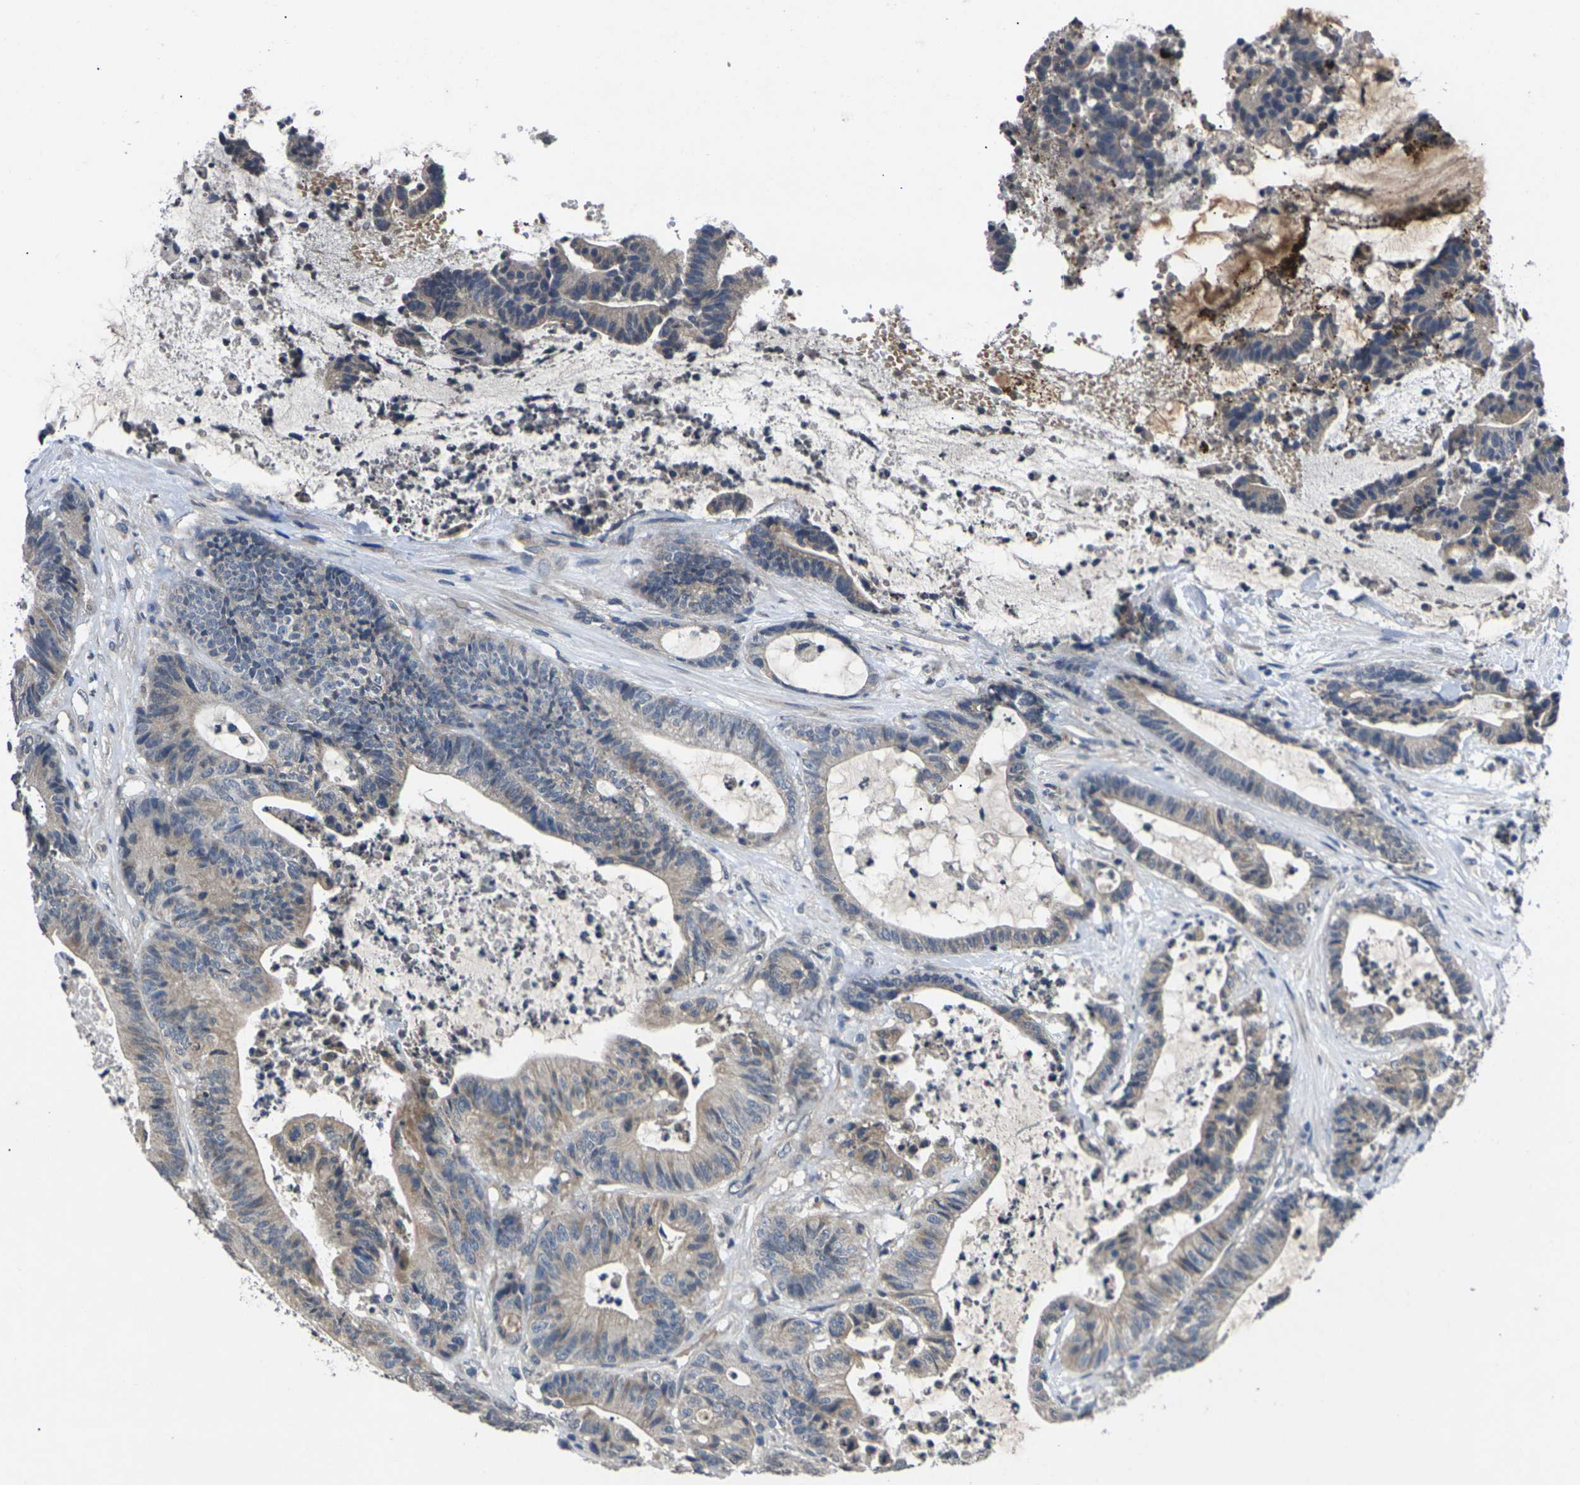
{"staining": {"intensity": "weak", "quantity": ">75%", "location": "cytoplasmic/membranous"}, "tissue": "colorectal cancer", "cell_type": "Tumor cells", "image_type": "cancer", "snomed": [{"axis": "morphology", "description": "Adenocarcinoma, NOS"}, {"axis": "topography", "description": "Colon"}], "caption": "Tumor cells reveal low levels of weak cytoplasmic/membranous expression in approximately >75% of cells in colorectal cancer. (DAB IHC, brown staining for protein, blue staining for nuclei).", "gene": "SLC2A2", "patient": {"sex": "female", "age": 84}}